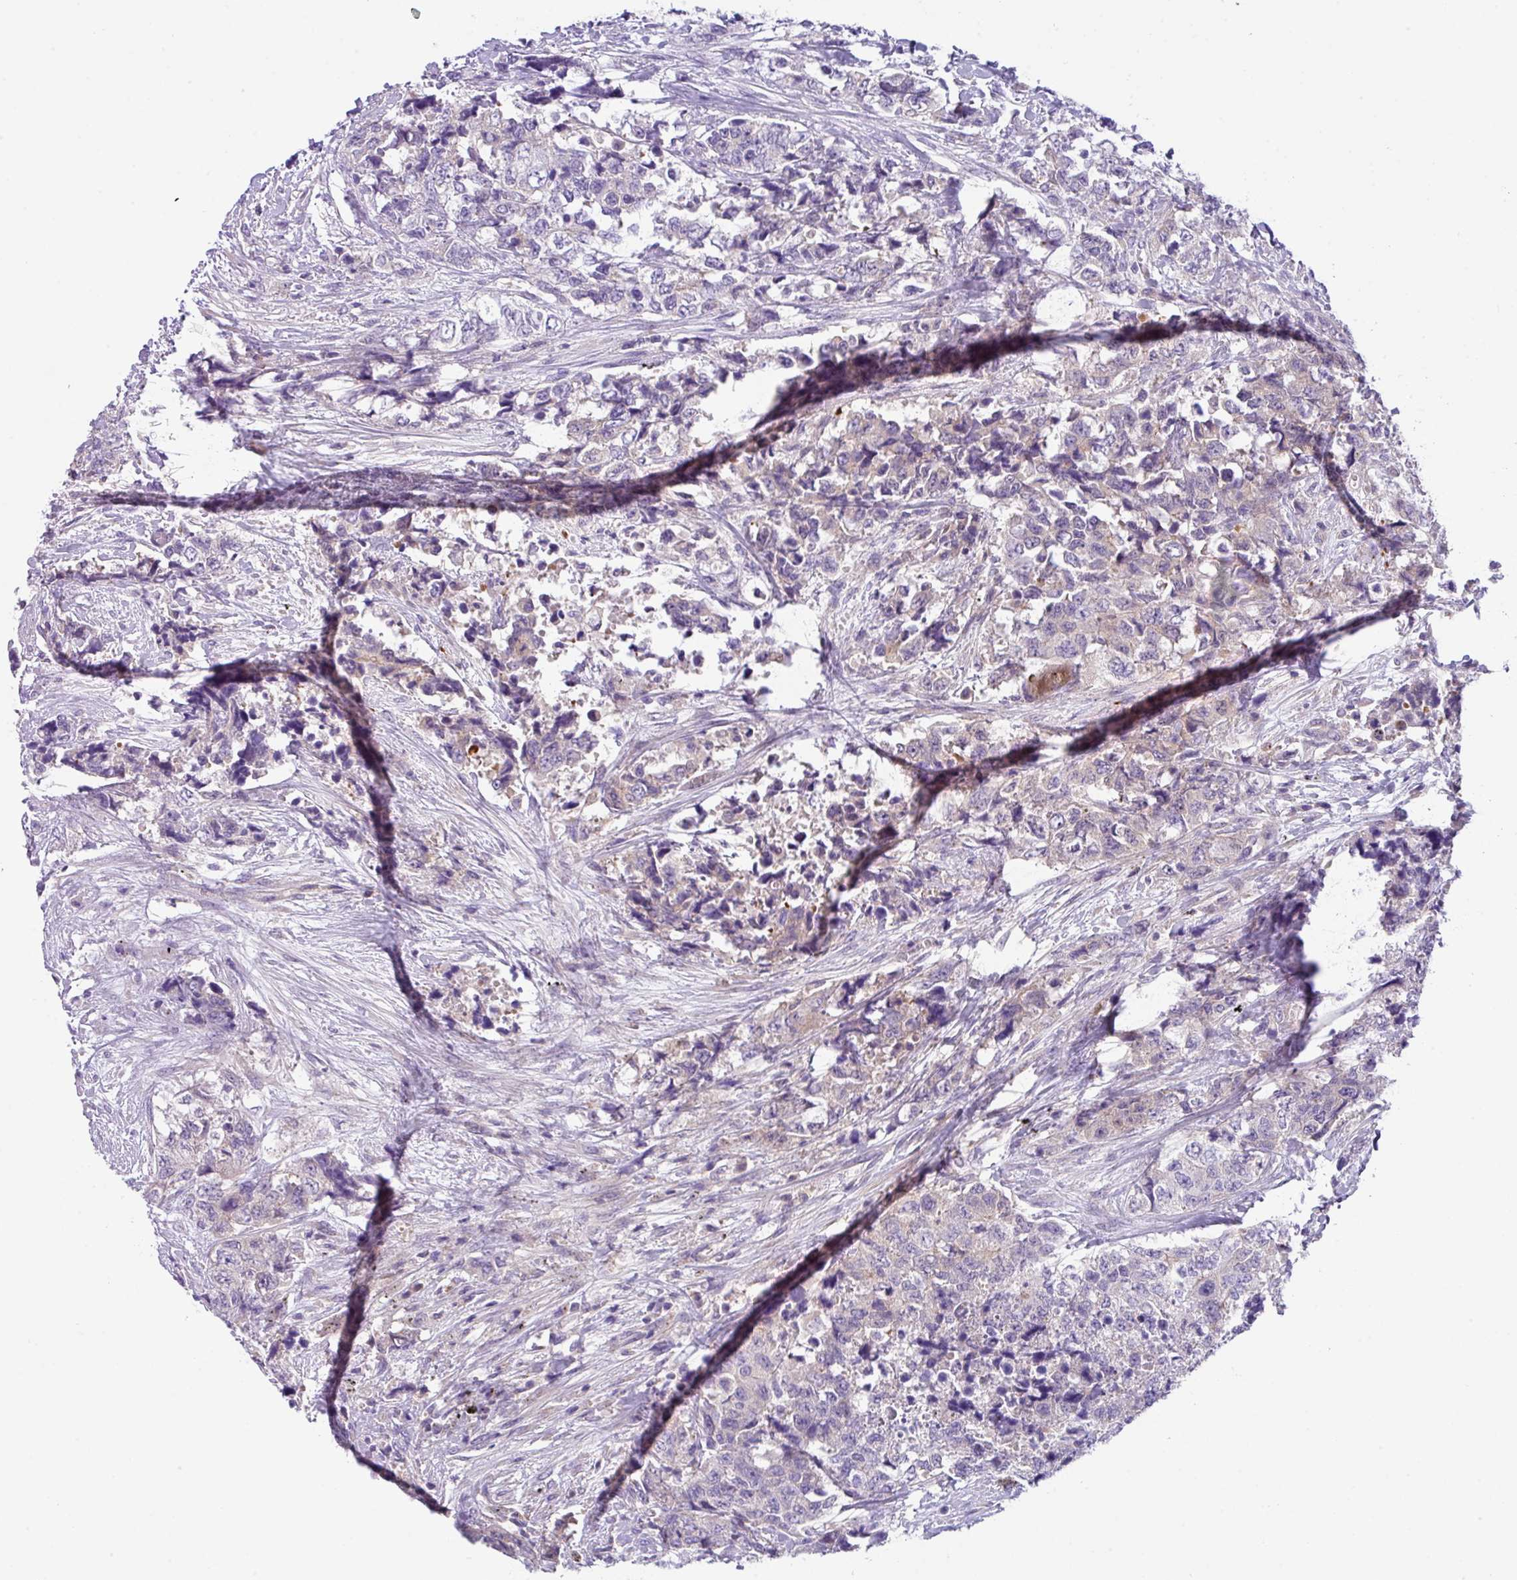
{"staining": {"intensity": "negative", "quantity": "none", "location": "none"}, "tissue": "urothelial cancer", "cell_type": "Tumor cells", "image_type": "cancer", "snomed": [{"axis": "morphology", "description": "Urothelial carcinoma, High grade"}, {"axis": "topography", "description": "Urinary bladder"}], "caption": "Tumor cells show no significant protein expression in urothelial cancer. (DAB IHC visualized using brightfield microscopy, high magnification).", "gene": "DNAL1", "patient": {"sex": "female", "age": 78}}